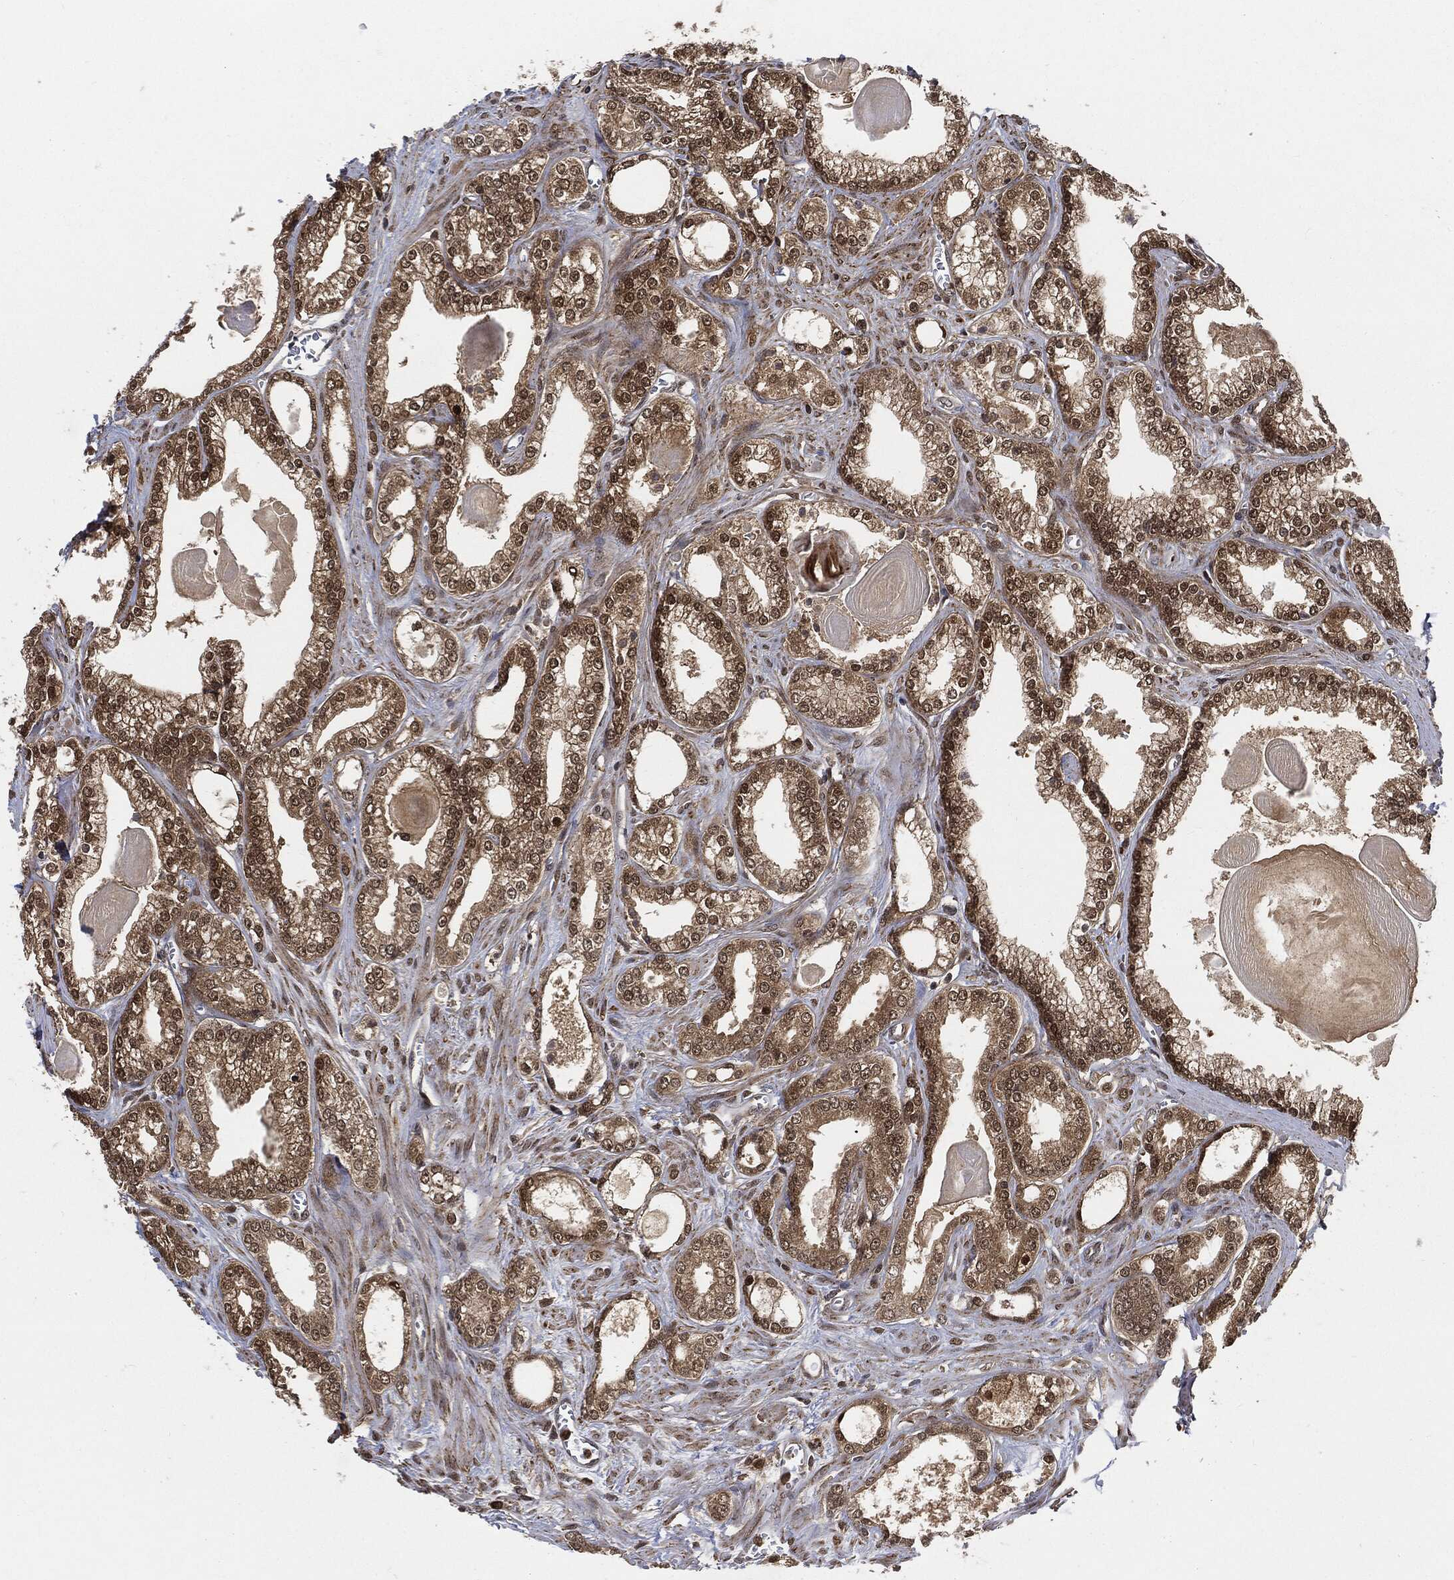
{"staining": {"intensity": "moderate", "quantity": ">75%", "location": "cytoplasmic/membranous,nuclear"}, "tissue": "prostate cancer", "cell_type": "Tumor cells", "image_type": "cancer", "snomed": [{"axis": "morphology", "description": "Adenocarcinoma, Medium grade"}, {"axis": "topography", "description": "Prostate"}], "caption": "Protein expression analysis of medium-grade adenocarcinoma (prostate) shows moderate cytoplasmic/membranous and nuclear staining in approximately >75% of tumor cells.", "gene": "CUTA", "patient": {"sex": "male", "age": 71}}